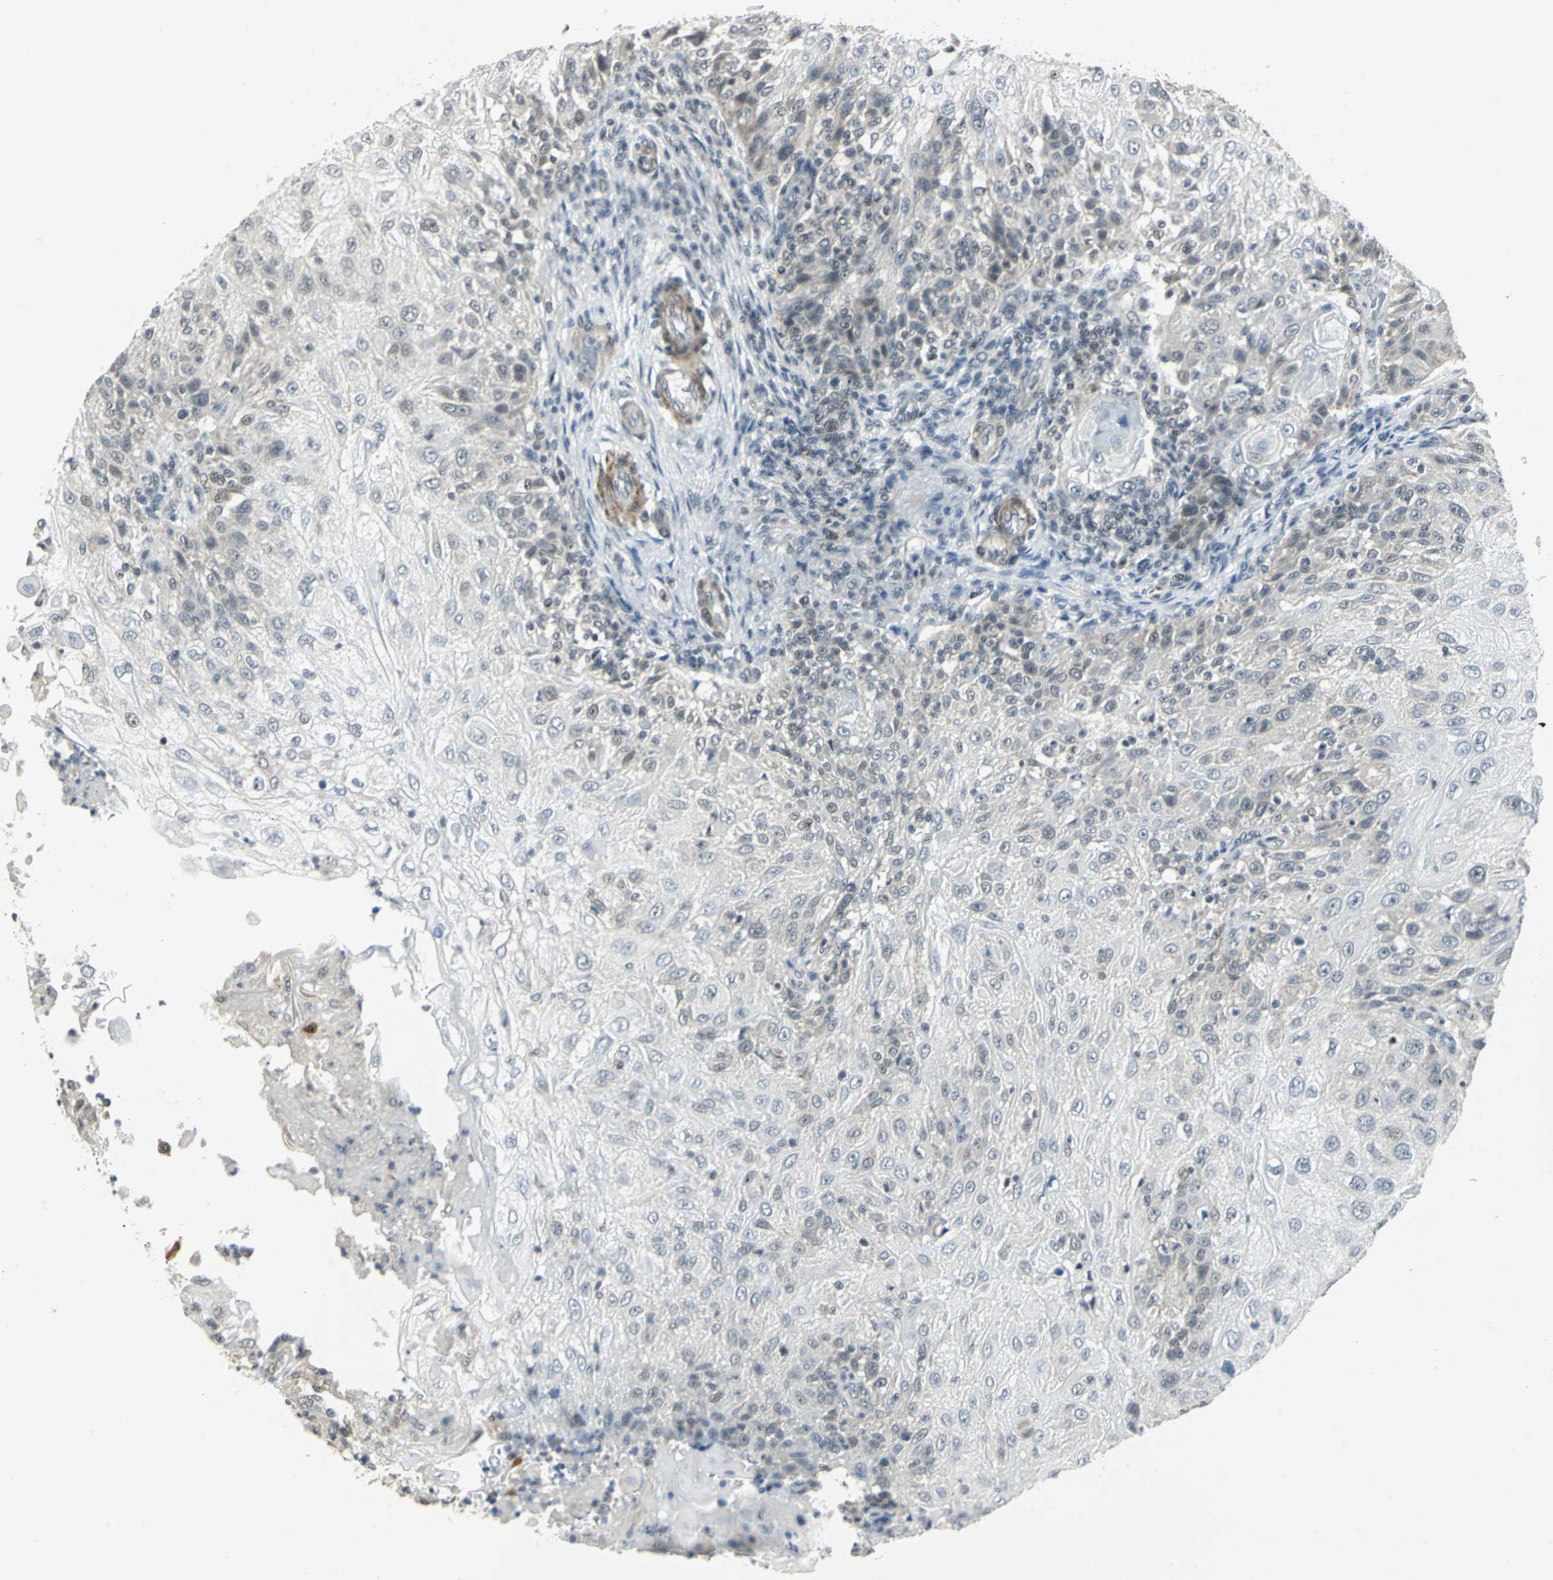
{"staining": {"intensity": "weak", "quantity": "25%-75%", "location": "cytoplasmic/membranous"}, "tissue": "skin cancer", "cell_type": "Tumor cells", "image_type": "cancer", "snomed": [{"axis": "morphology", "description": "Normal tissue, NOS"}, {"axis": "morphology", "description": "Squamous cell carcinoma, NOS"}, {"axis": "topography", "description": "Skin"}], "caption": "Immunohistochemical staining of squamous cell carcinoma (skin) demonstrates weak cytoplasmic/membranous protein positivity in about 25%-75% of tumor cells.", "gene": "MTA1", "patient": {"sex": "female", "age": 83}}